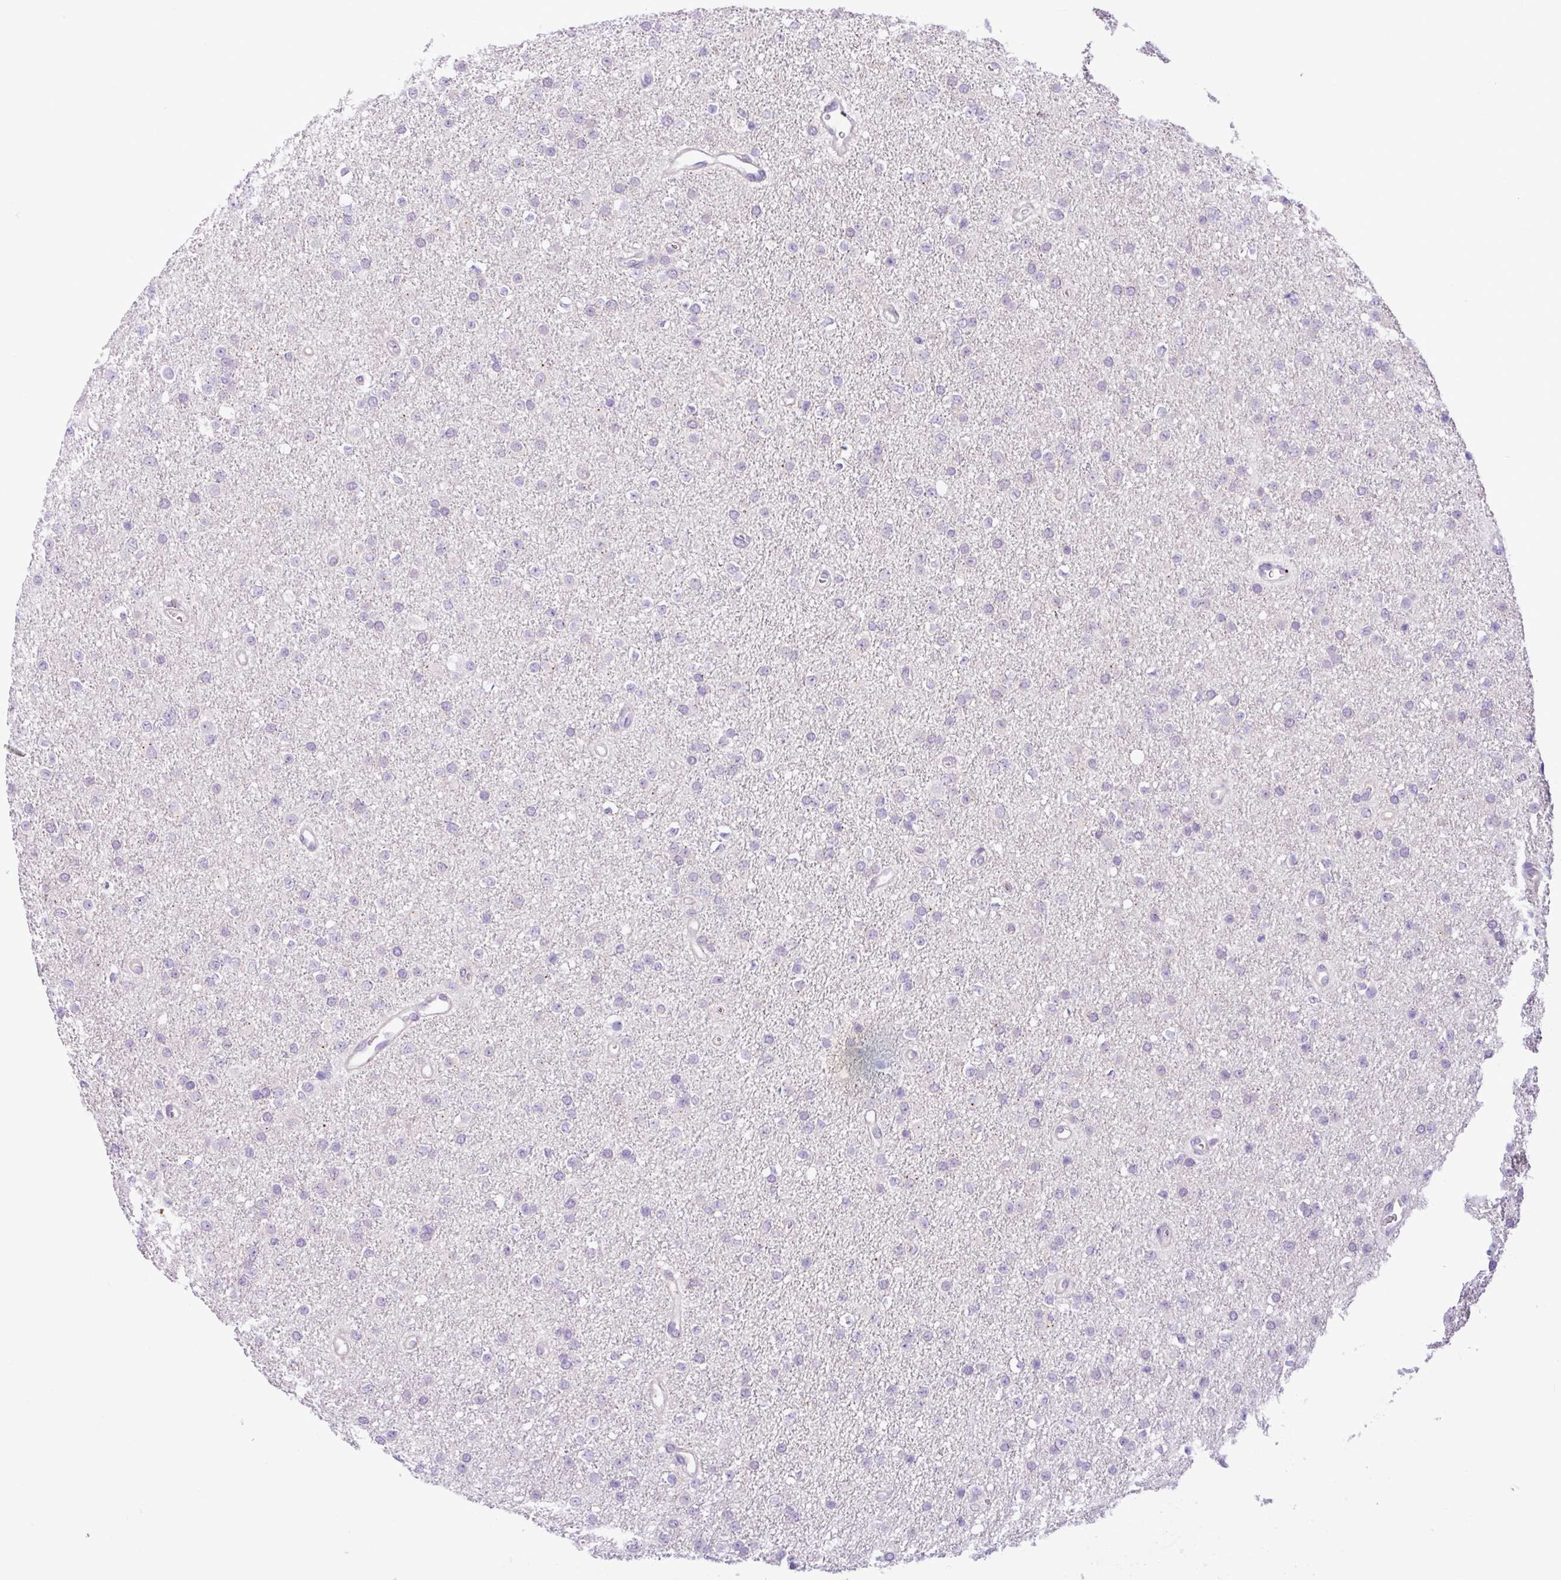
{"staining": {"intensity": "negative", "quantity": "none", "location": "none"}, "tissue": "glioma", "cell_type": "Tumor cells", "image_type": "cancer", "snomed": [{"axis": "morphology", "description": "Glioma, malignant, Low grade"}, {"axis": "topography", "description": "Brain"}], "caption": "IHC photomicrograph of neoplastic tissue: glioma stained with DAB demonstrates no significant protein staining in tumor cells. The staining was performed using DAB (3,3'-diaminobenzidine) to visualize the protein expression in brown, while the nuclei were stained in blue with hematoxylin (Magnification: 20x).", "gene": "TONSL", "patient": {"sex": "female", "age": 34}}